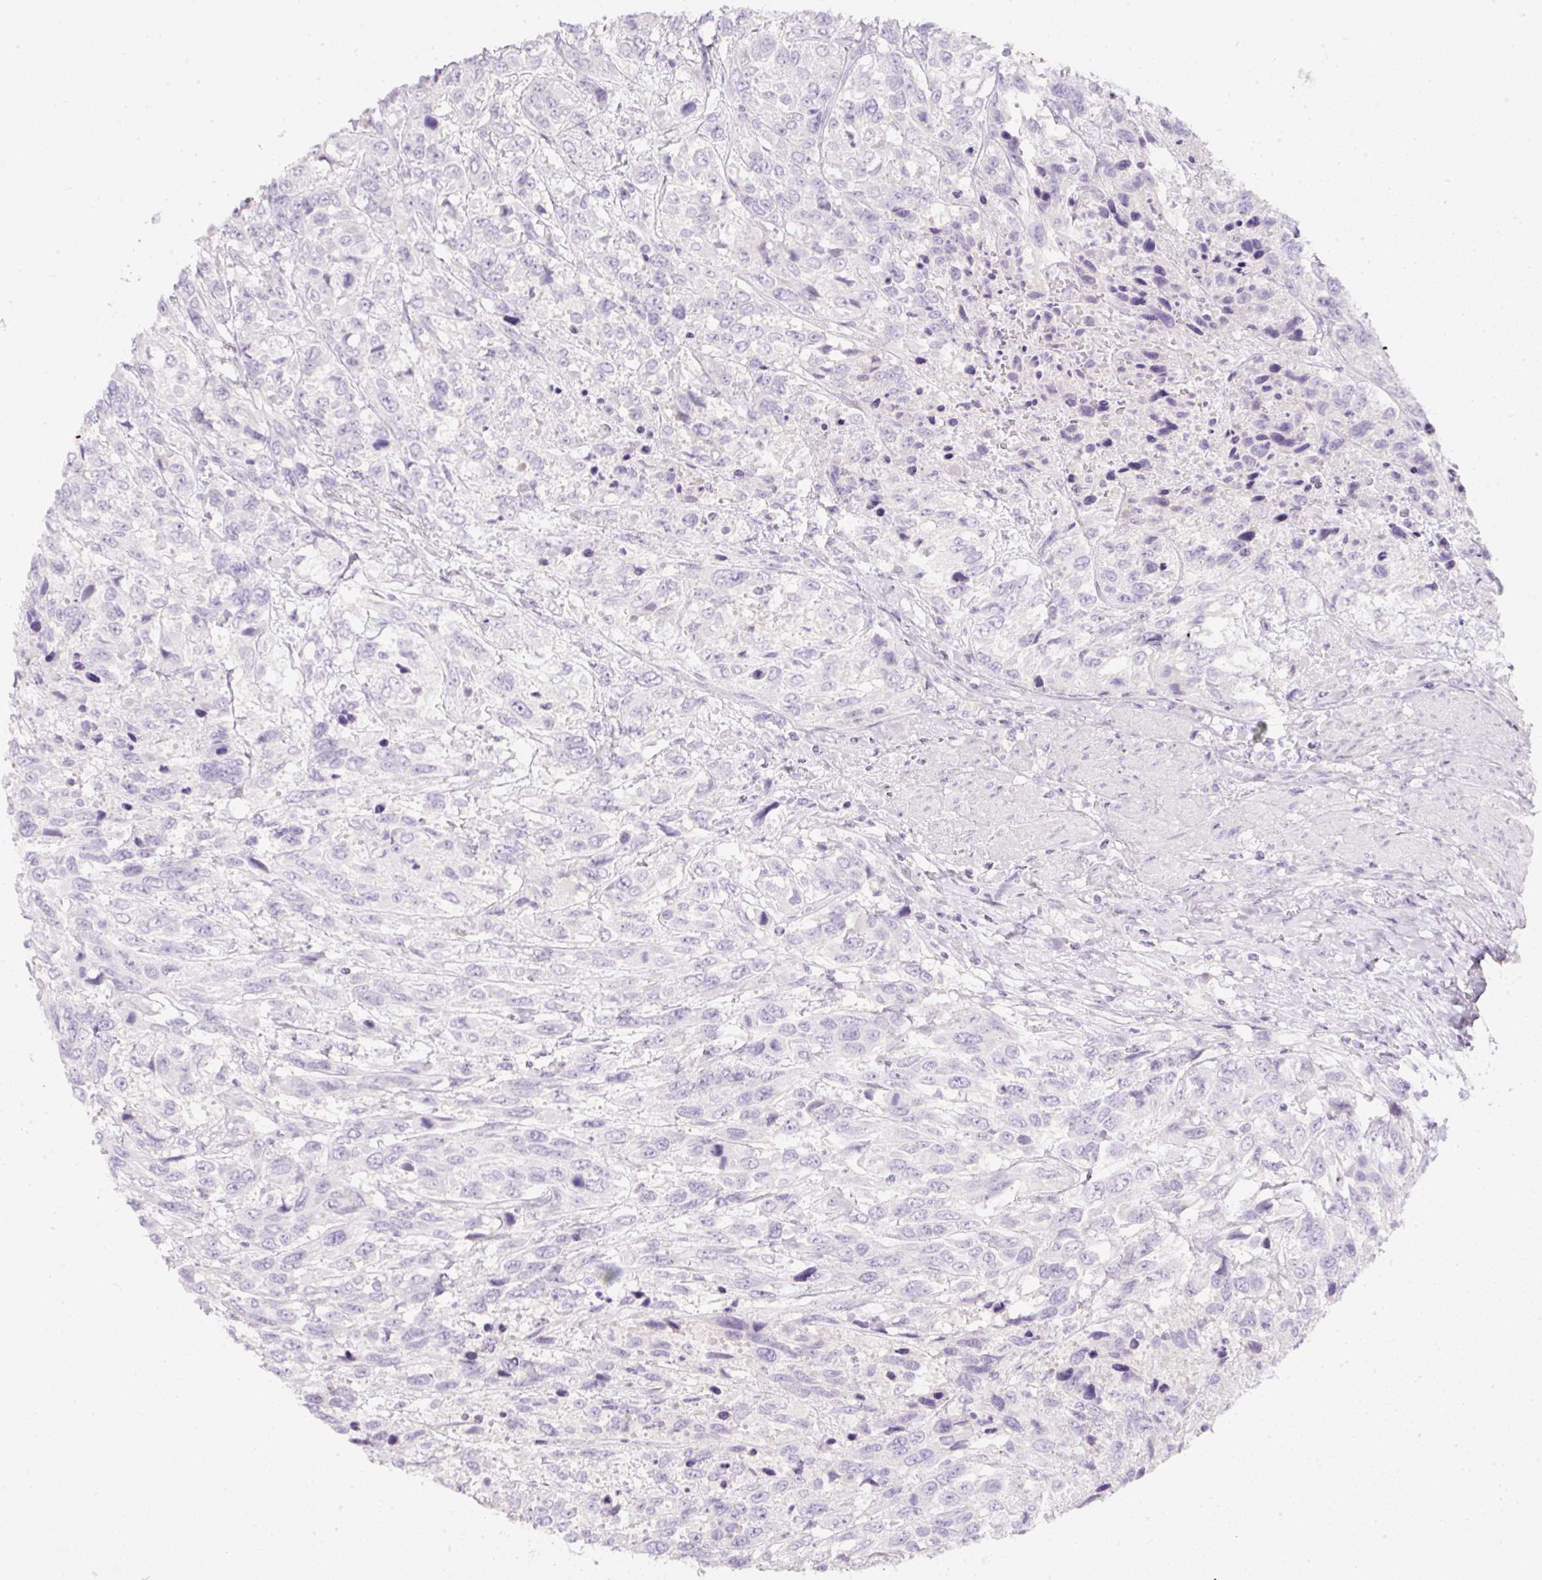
{"staining": {"intensity": "negative", "quantity": "none", "location": "none"}, "tissue": "urothelial cancer", "cell_type": "Tumor cells", "image_type": "cancer", "snomed": [{"axis": "morphology", "description": "Urothelial carcinoma, High grade"}, {"axis": "topography", "description": "Urinary bladder"}], "caption": "High magnification brightfield microscopy of urothelial cancer stained with DAB (brown) and counterstained with hematoxylin (blue): tumor cells show no significant staining.", "gene": "SLC2A2", "patient": {"sex": "female", "age": 70}}